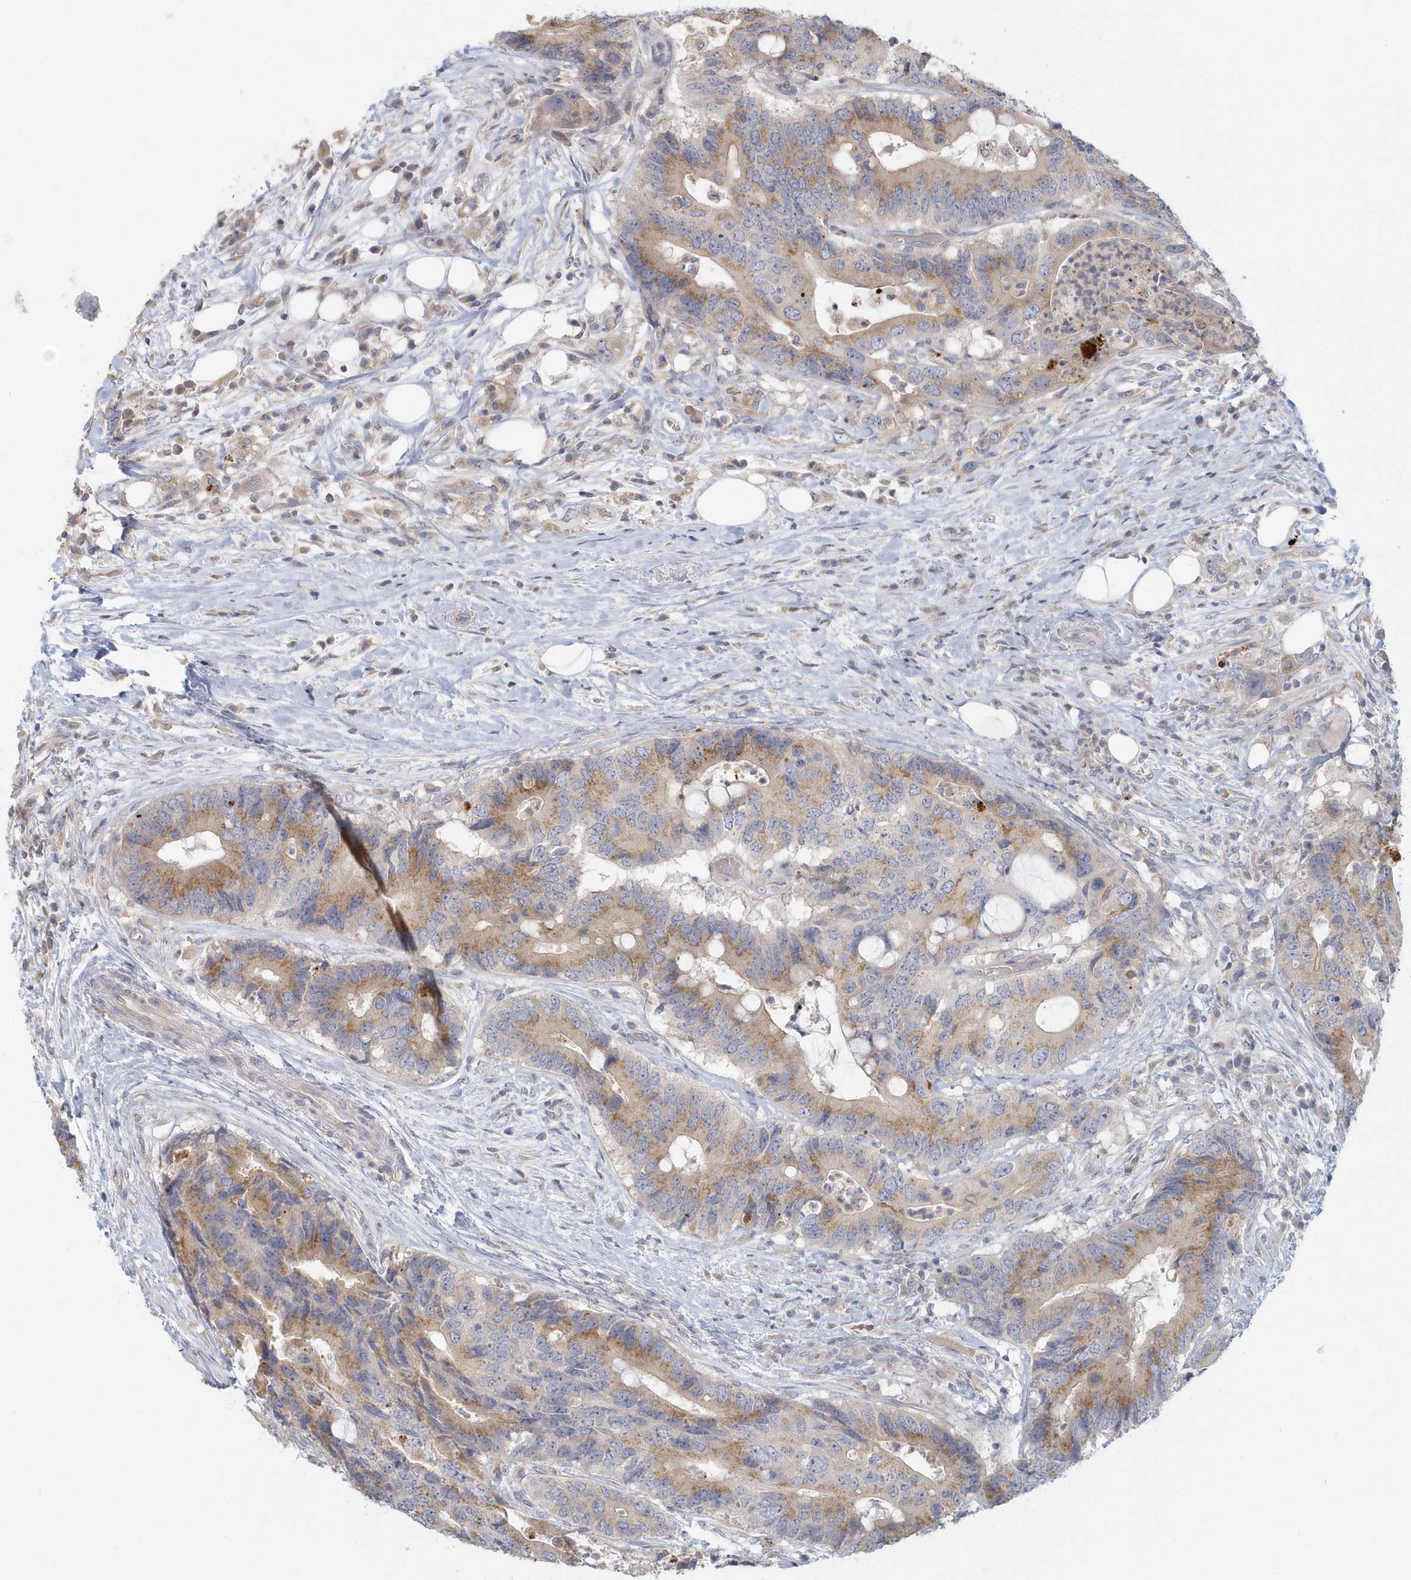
{"staining": {"intensity": "moderate", "quantity": ">75%", "location": "cytoplasmic/membranous"}, "tissue": "colorectal cancer", "cell_type": "Tumor cells", "image_type": "cancer", "snomed": [{"axis": "morphology", "description": "Adenocarcinoma, NOS"}, {"axis": "topography", "description": "Colon"}], "caption": "Brown immunohistochemical staining in colorectal cancer displays moderate cytoplasmic/membranous expression in about >75% of tumor cells.", "gene": "NAPB", "patient": {"sex": "male", "age": 71}}